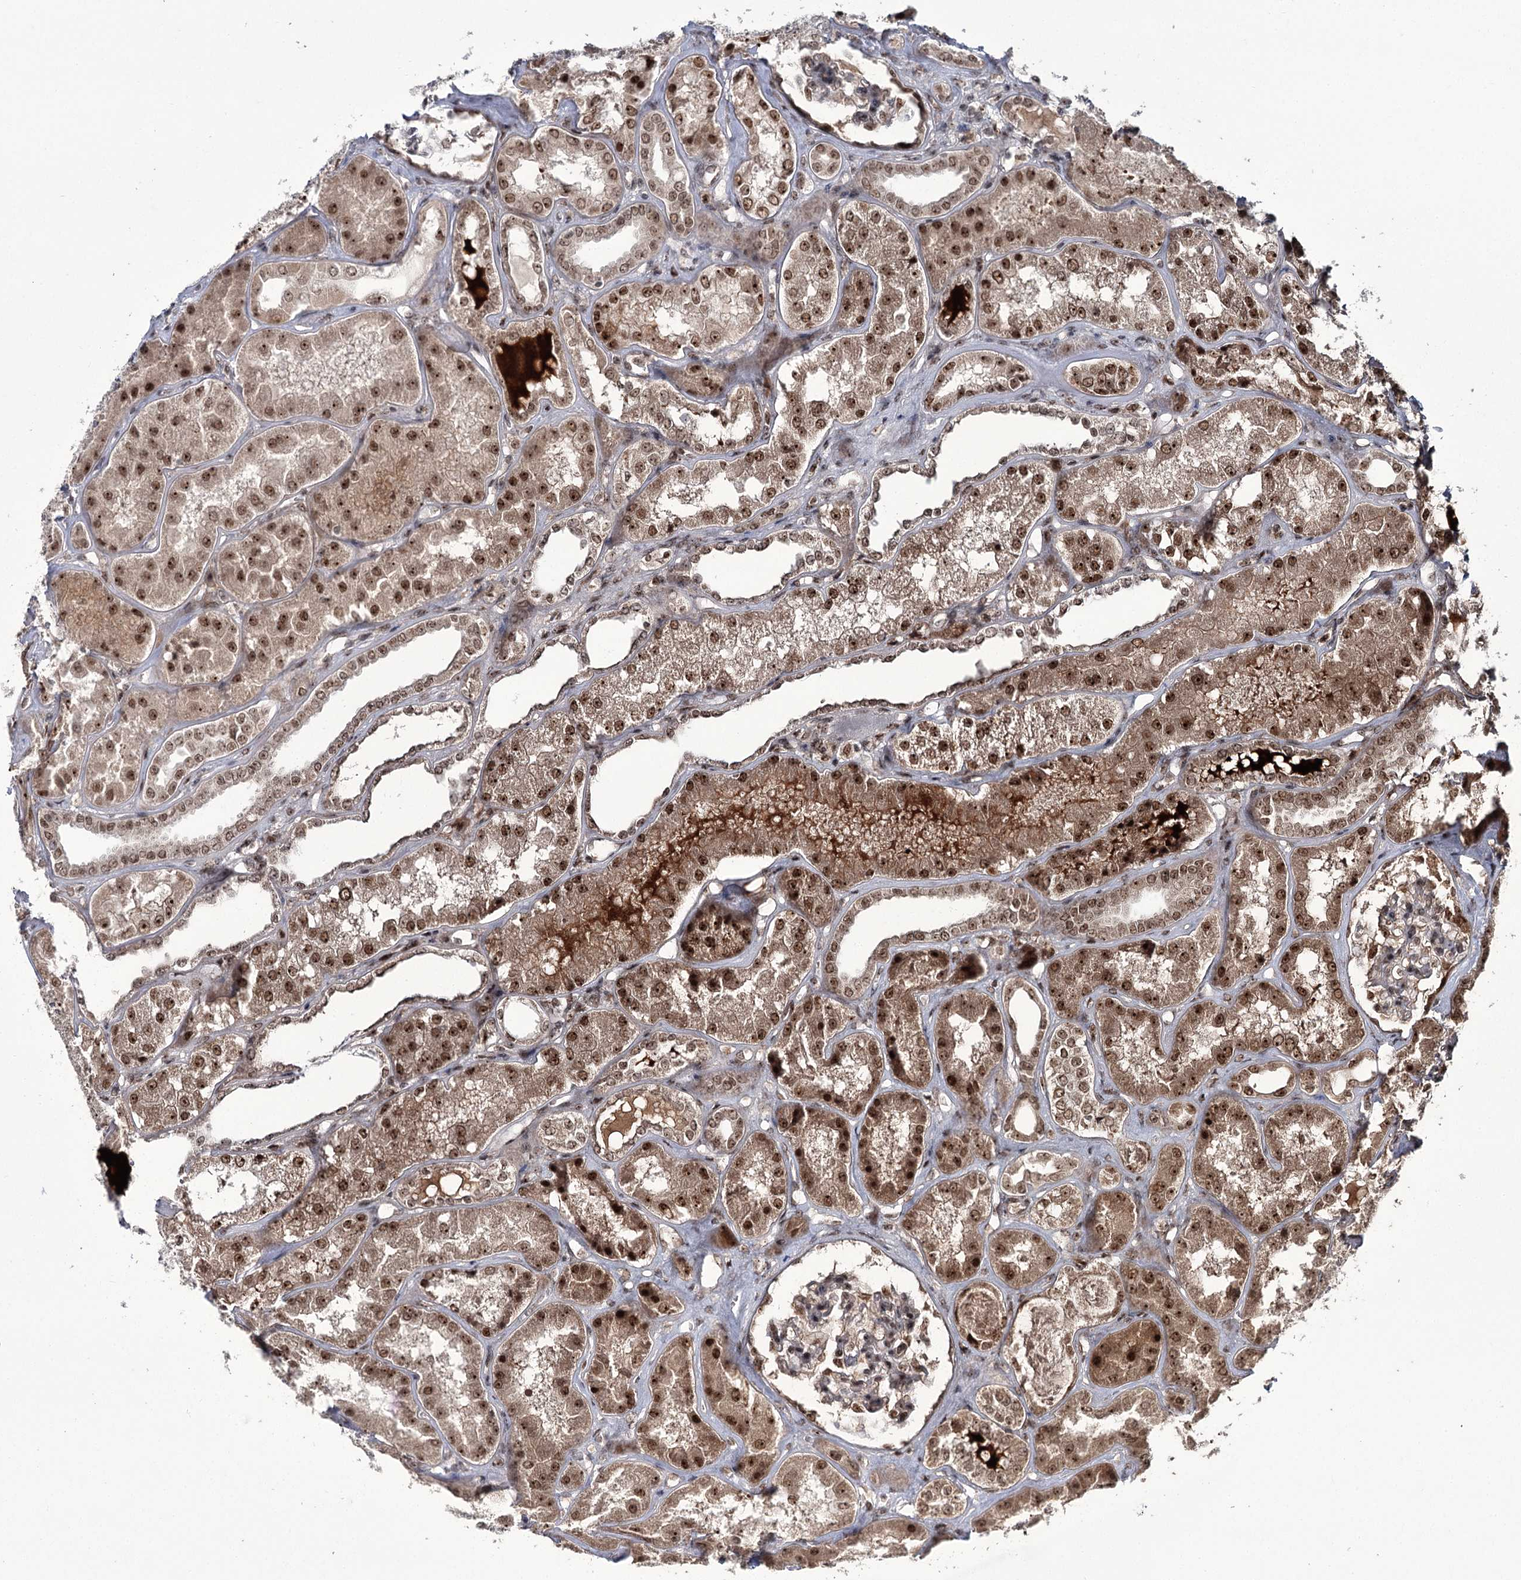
{"staining": {"intensity": "strong", "quantity": "25%-75%", "location": "nuclear"}, "tissue": "kidney", "cell_type": "Cells in glomeruli", "image_type": "normal", "snomed": [{"axis": "morphology", "description": "Normal tissue, NOS"}, {"axis": "topography", "description": "Kidney"}], "caption": "Kidney stained for a protein shows strong nuclear positivity in cells in glomeruli. The staining is performed using DAB brown chromogen to label protein expression. The nuclei are counter-stained blue using hematoxylin.", "gene": "ERCC3", "patient": {"sex": "female", "age": 56}}